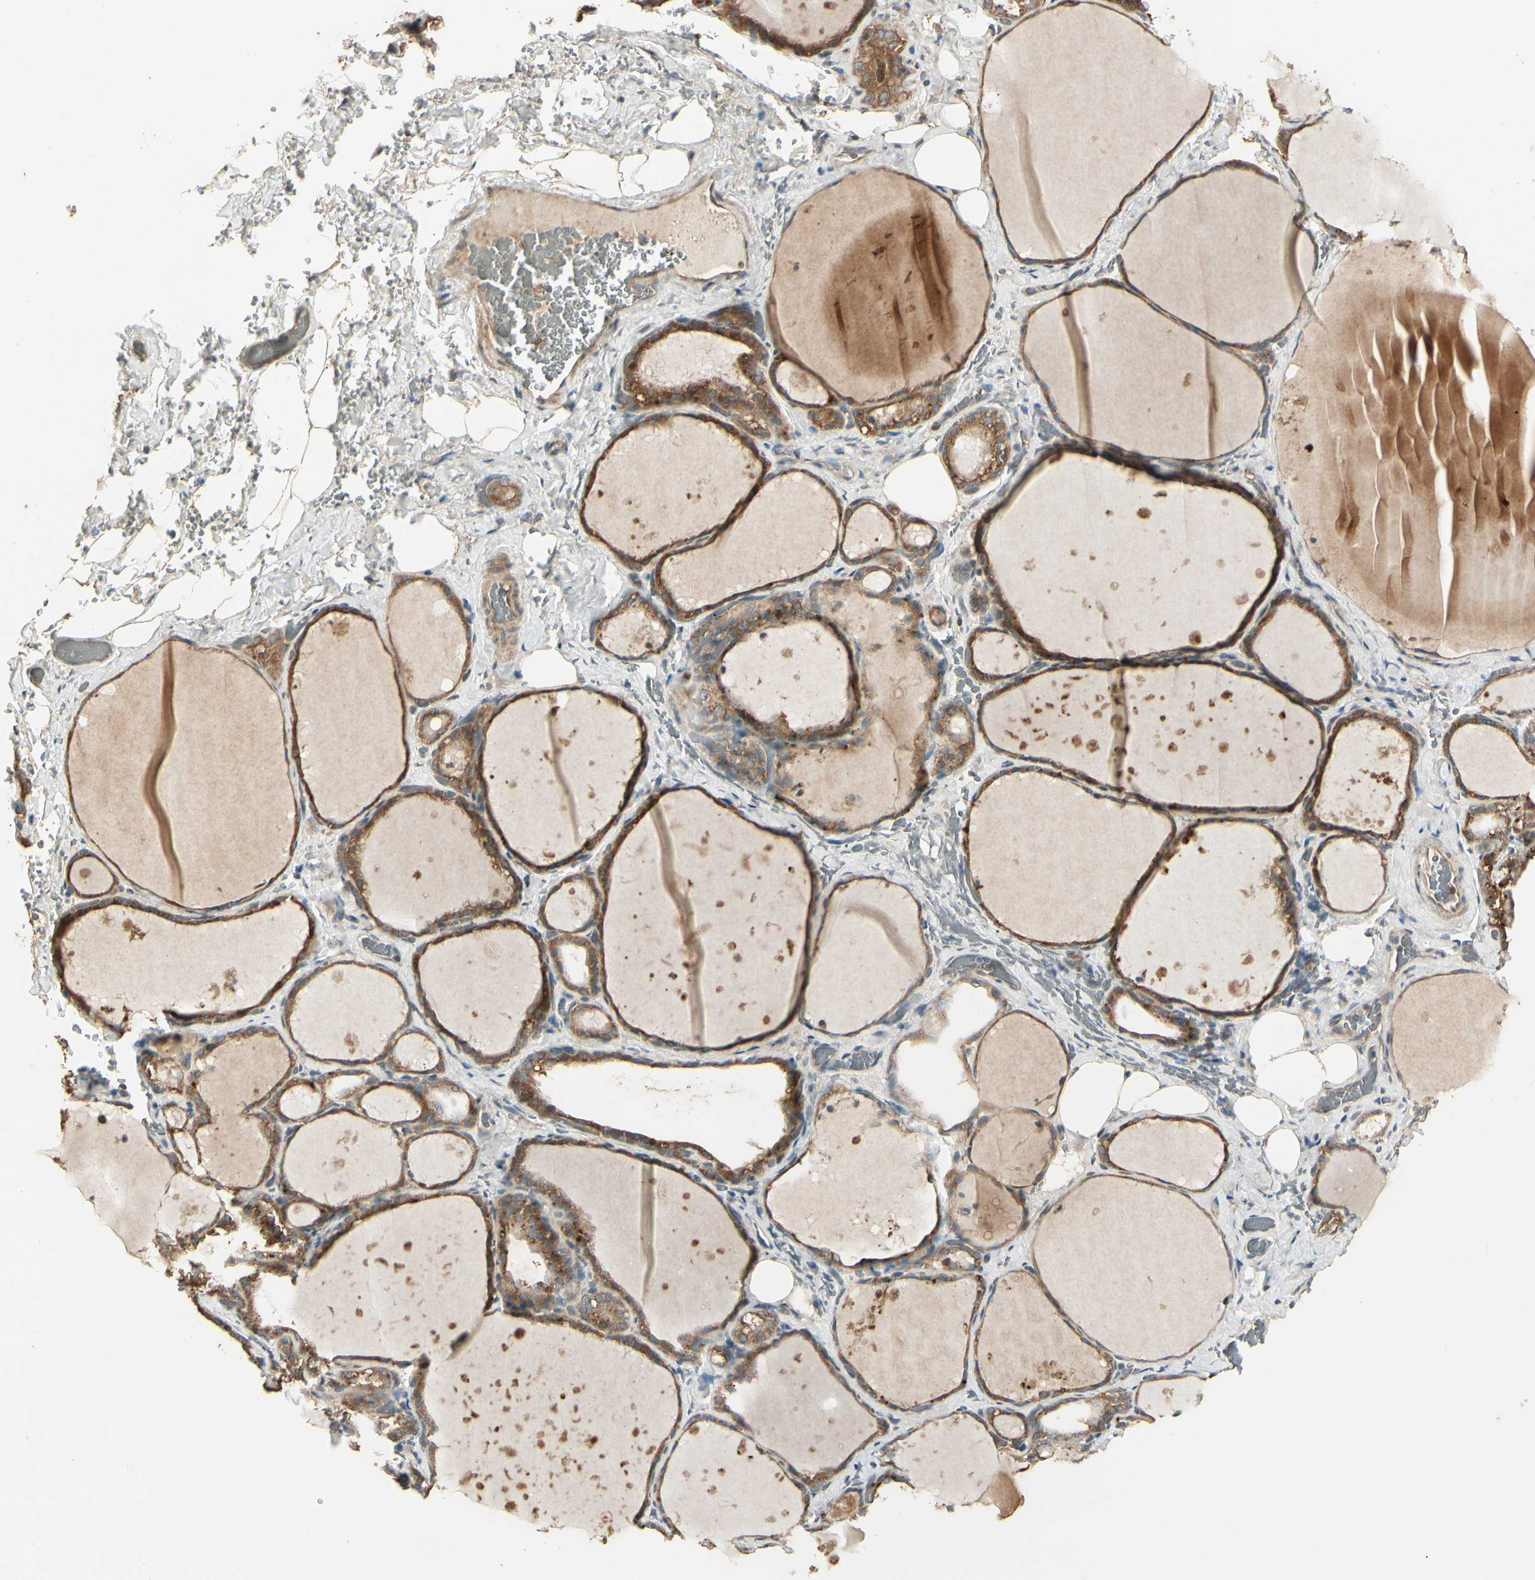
{"staining": {"intensity": "strong", "quantity": ">75%", "location": "cytoplasmic/membranous"}, "tissue": "thyroid gland", "cell_type": "Glandular cells", "image_type": "normal", "snomed": [{"axis": "morphology", "description": "Normal tissue, NOS"}, {"axis": "topography", "description": "Thyroid gland"}], "caption": "The immunohistochemical stain highlights strong cytoplasmic/membranous positivity in glandular cells of benign thyroid gland. The protein of interest is stained brown, and the nuclei are stained in blue (DAB (3,3'-diaminobenzidine) IHC with brightfield microscopy, high magnification).", "gene": "CCT7", "patient": {"sex": "male", "age": 61}}